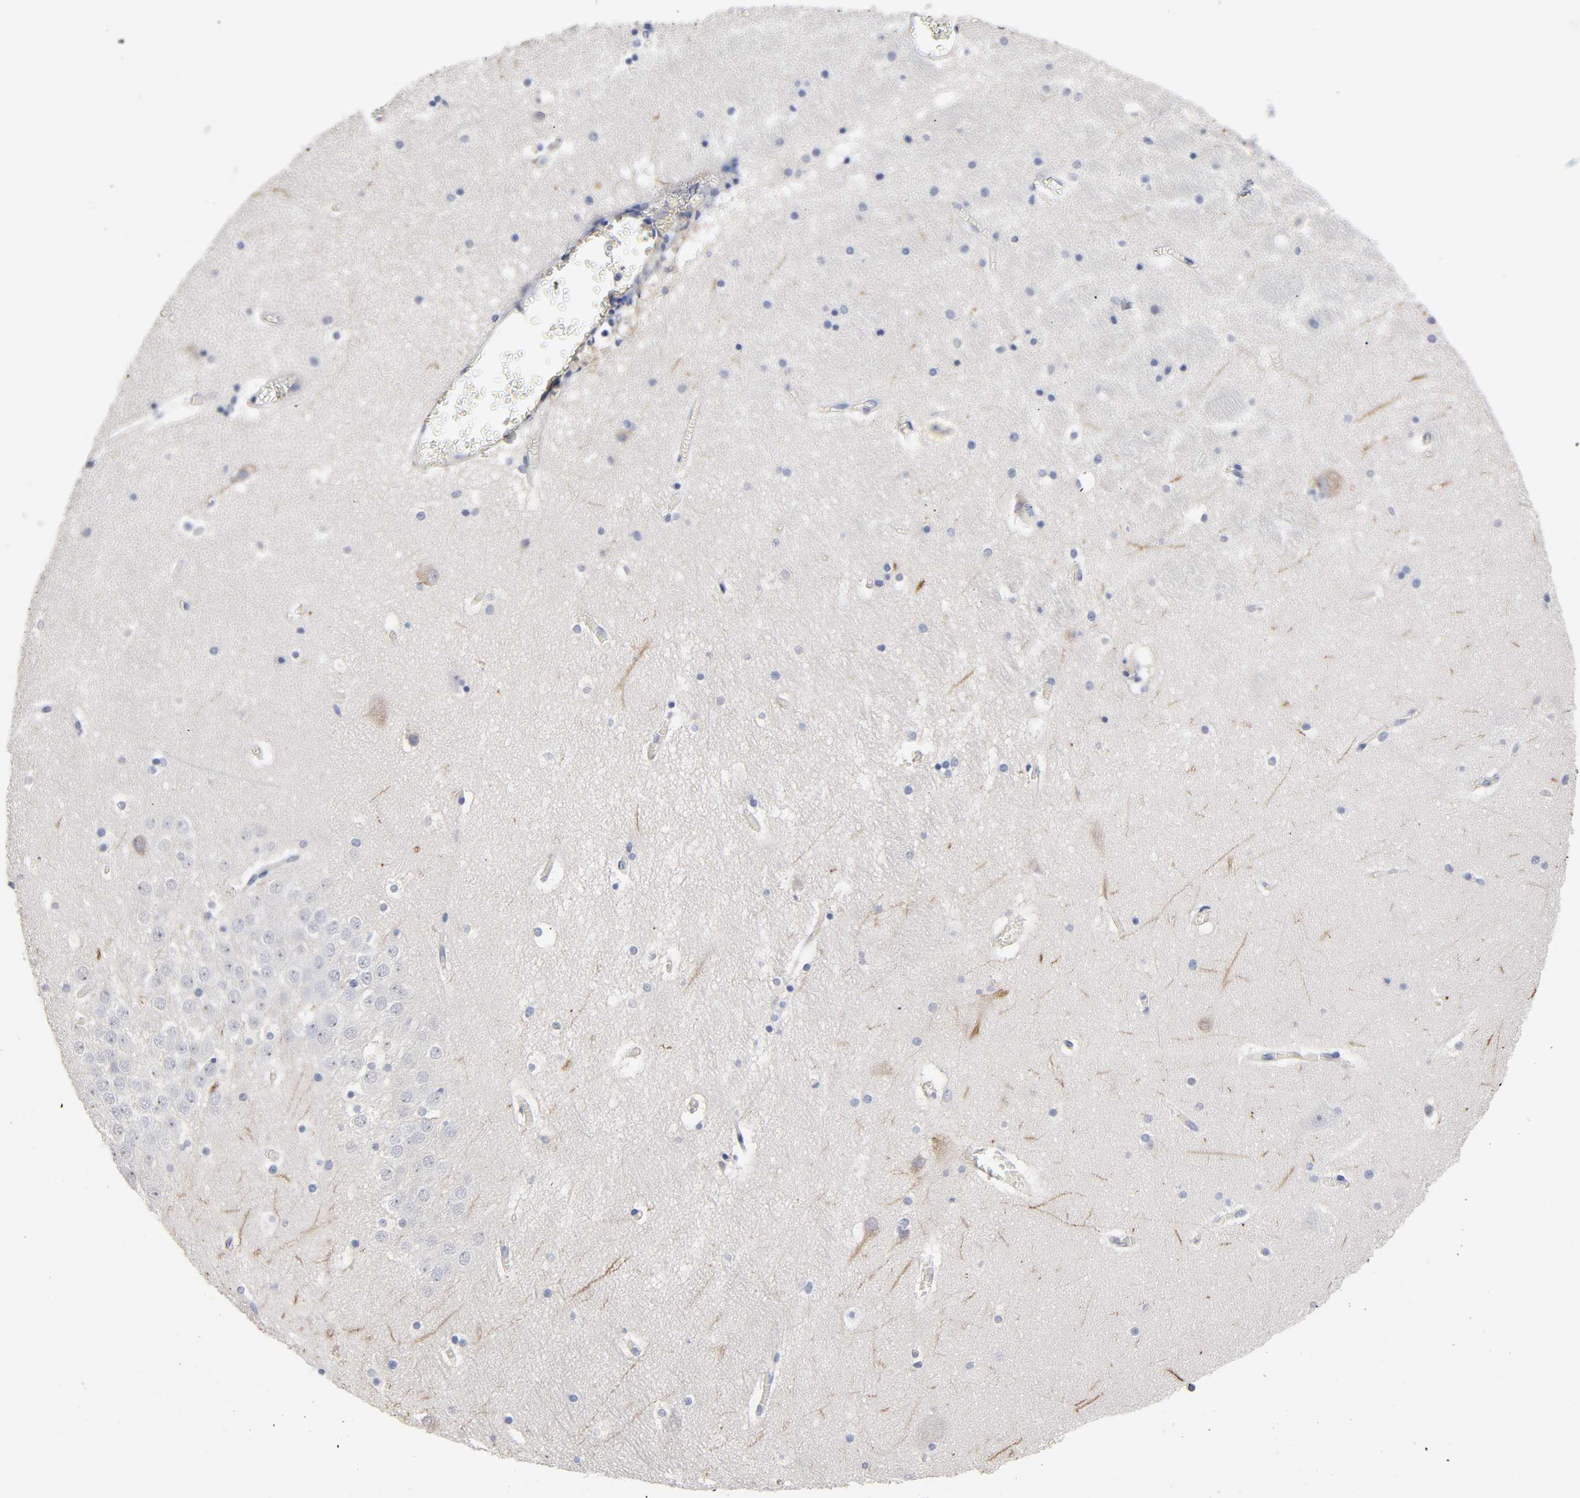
{"staining": {"intensity": "negative", "quantity": "none", "location": "none"}, "tissue": "hippocampus", "cell_type": "Glial cells", "image_type": "normal", "snomed": [{"axis": "morphology", "description": "Normal tissue, NOS"}, {"axis": "topography", "description": "Hippocampus"}], "caption": "The immunohistochemistry image has no significant positivity in glial cells of hippocampus.", "gene": "RAB13", "patient": {"sex": "male", "age": 45}}